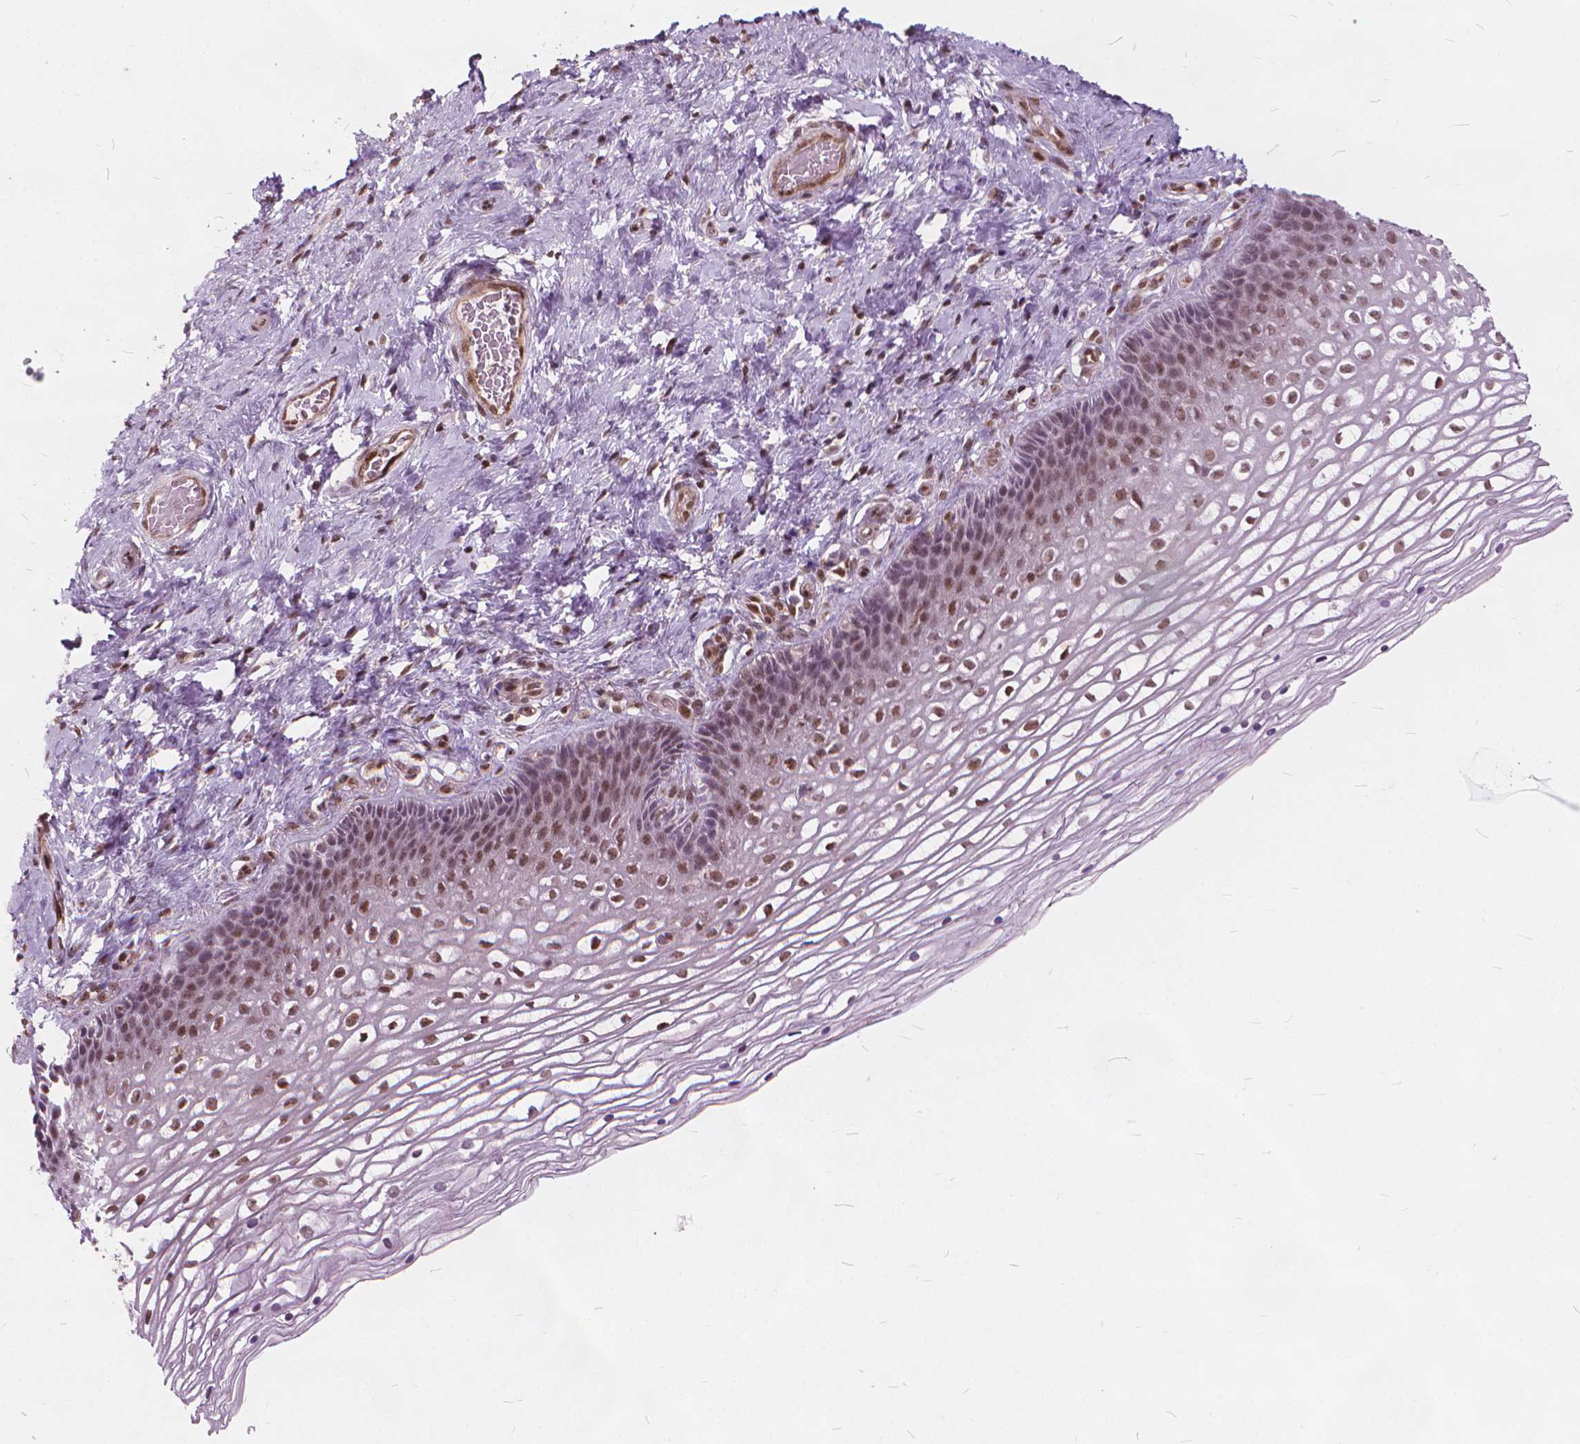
{"staining": {"intensity": "strong", "quantity": ">75%", "location": "nuclear"}, "tissue": "cervix", "cell_type": "Glandular cells", "image_type": "normal", "snomed": [{"axis": "morphology", "description": "Normal tissue, NOS"}, {"axis": "topography", "description": "Cervix"}], "caption": "Strong nuclear expression for a protein is seen in about >75% of glandular cells of normal cervix using immunohistochemistry (IHC).", "gene": "STAT5B", "patient": {"sex": "female", "age": 34}}